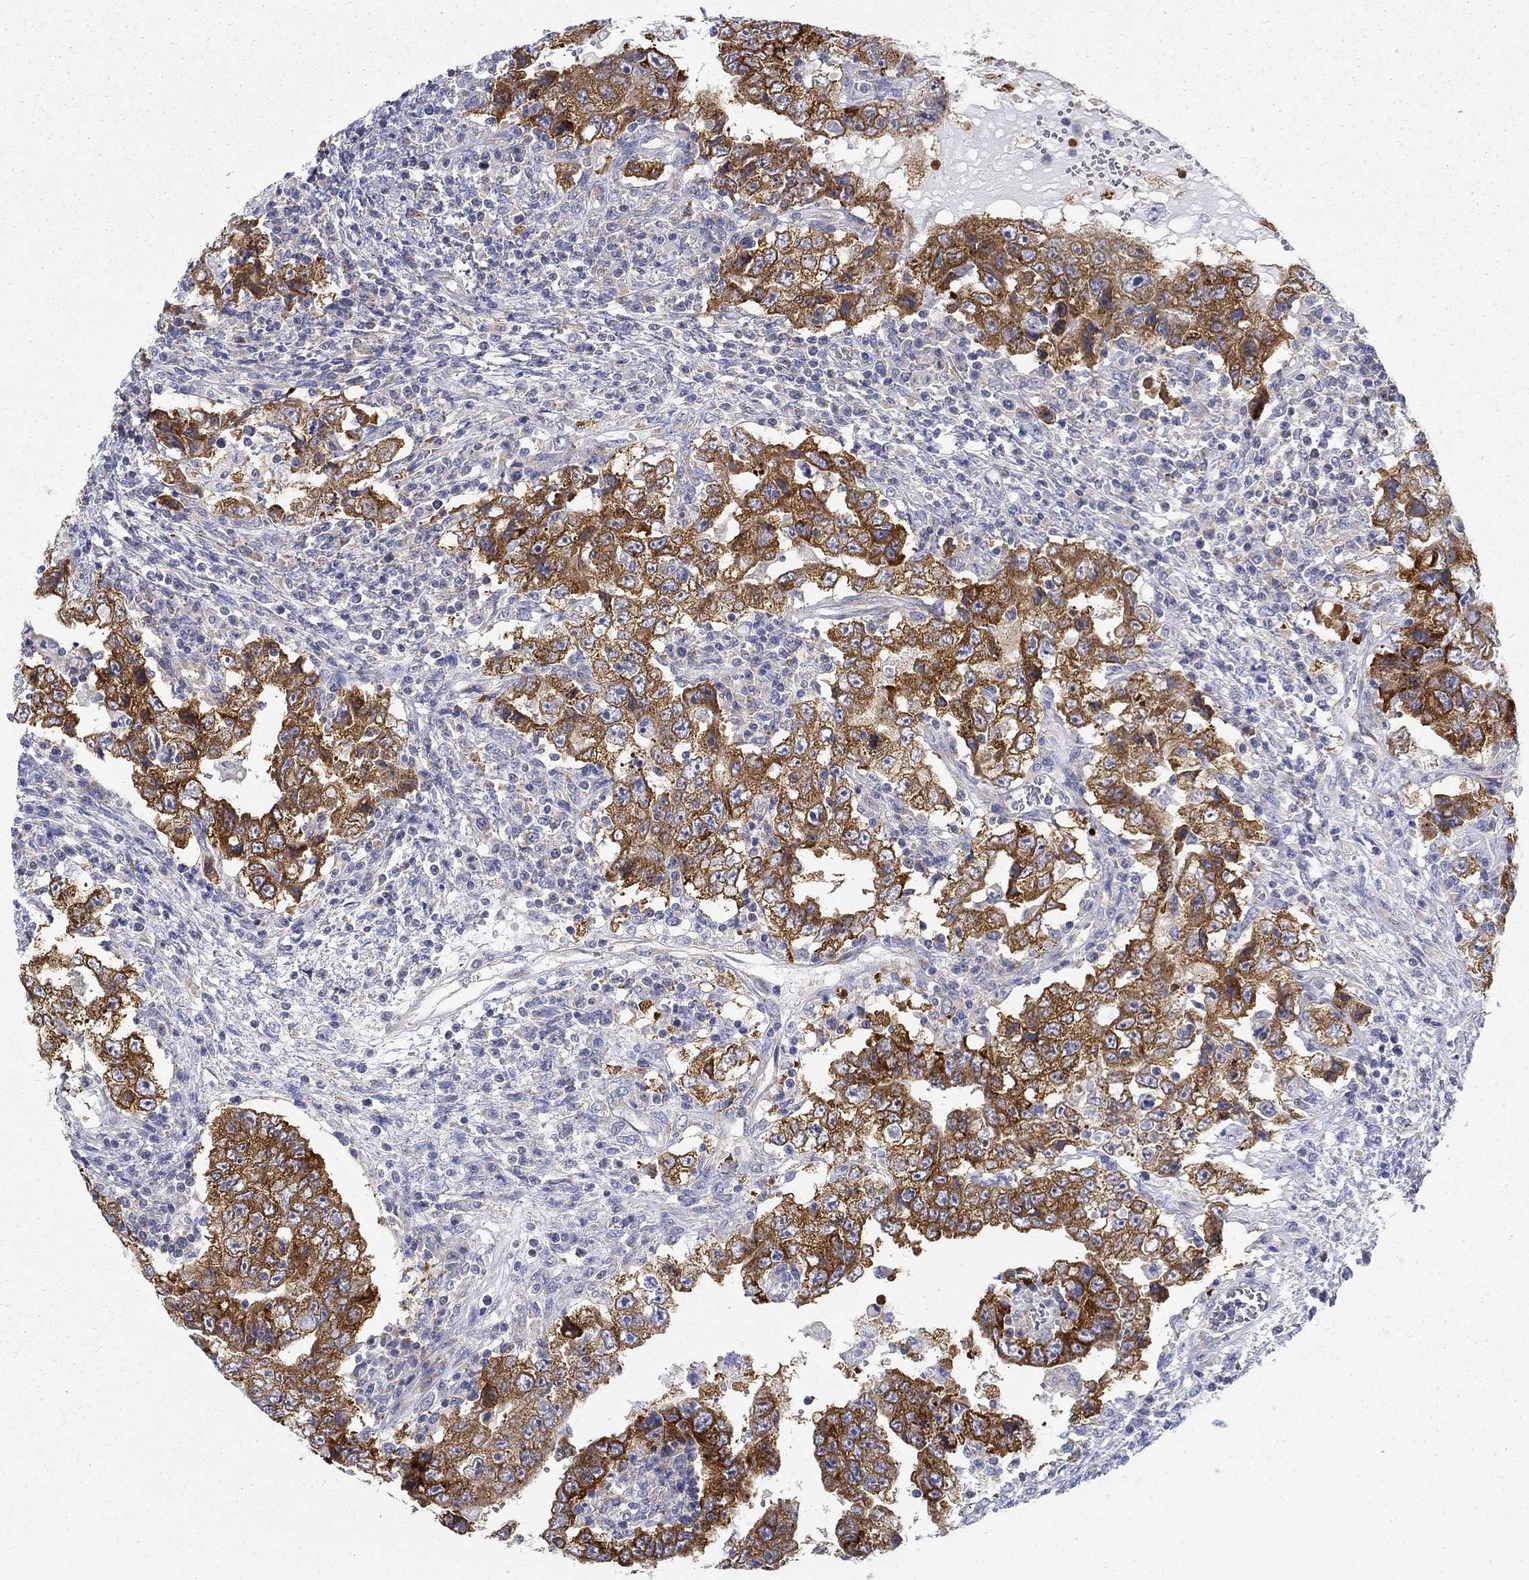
{"staining": {"intensity": "strong", "quantity": ">75%", "location": "cytoplasmic/membranous"}, "tissue": "testis cancer", "cell_type": "Tumor cells", "image_type": "cancer", "snomed": [{"axis": "morphology", "description": "Carcinoma, Embryonal, NOS"}, {"axis": "topography", "description": "Testis"}], "caption": "Immunohistochemical staining of human embryonal carcinoma (testis) exhibits strong cytoplasmic/membranous protein positivity in approximately >75% of tumor cells.", "gene": "FXR1", "patient": {"sex": "male", "age": 26}}